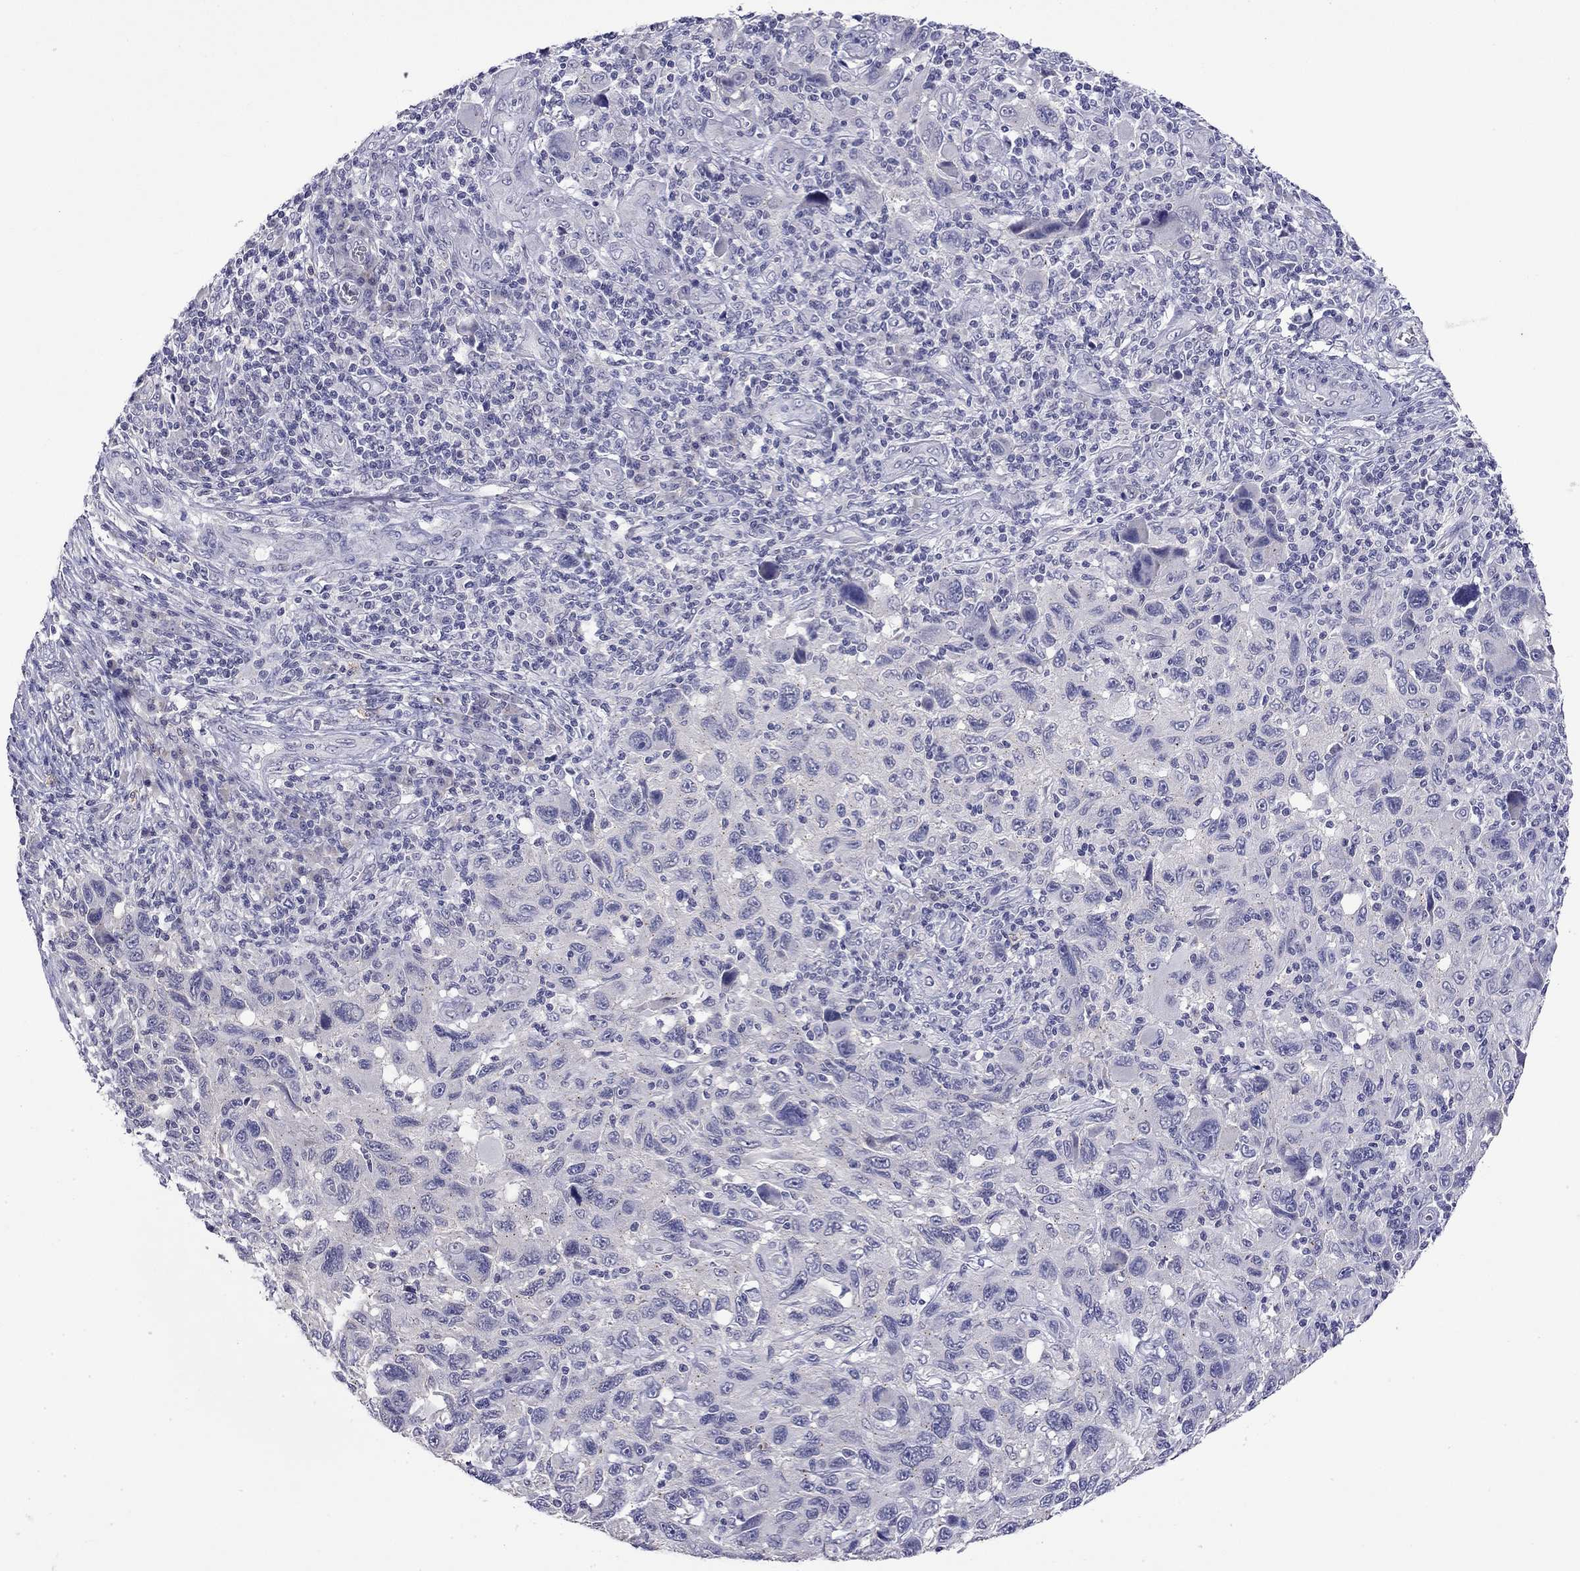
{"staining": {"intensity": "negative", "quantity": "none", "location": "none"}, "tissue": "melanoma", "cell_type": "Tumor cells", "image_type": "cancer", "snomed": [{"axis": "morphology", "description": "Malignant melanoma, NOS"}, {"axis": "topography", "description": "Skin"}], "caption": "DAB immunohistochemical staining of malignant melanoma shows no significant staining in tumor cells.", "gene": "WNK3", "patient": {"sex": "male", "age": 53}}